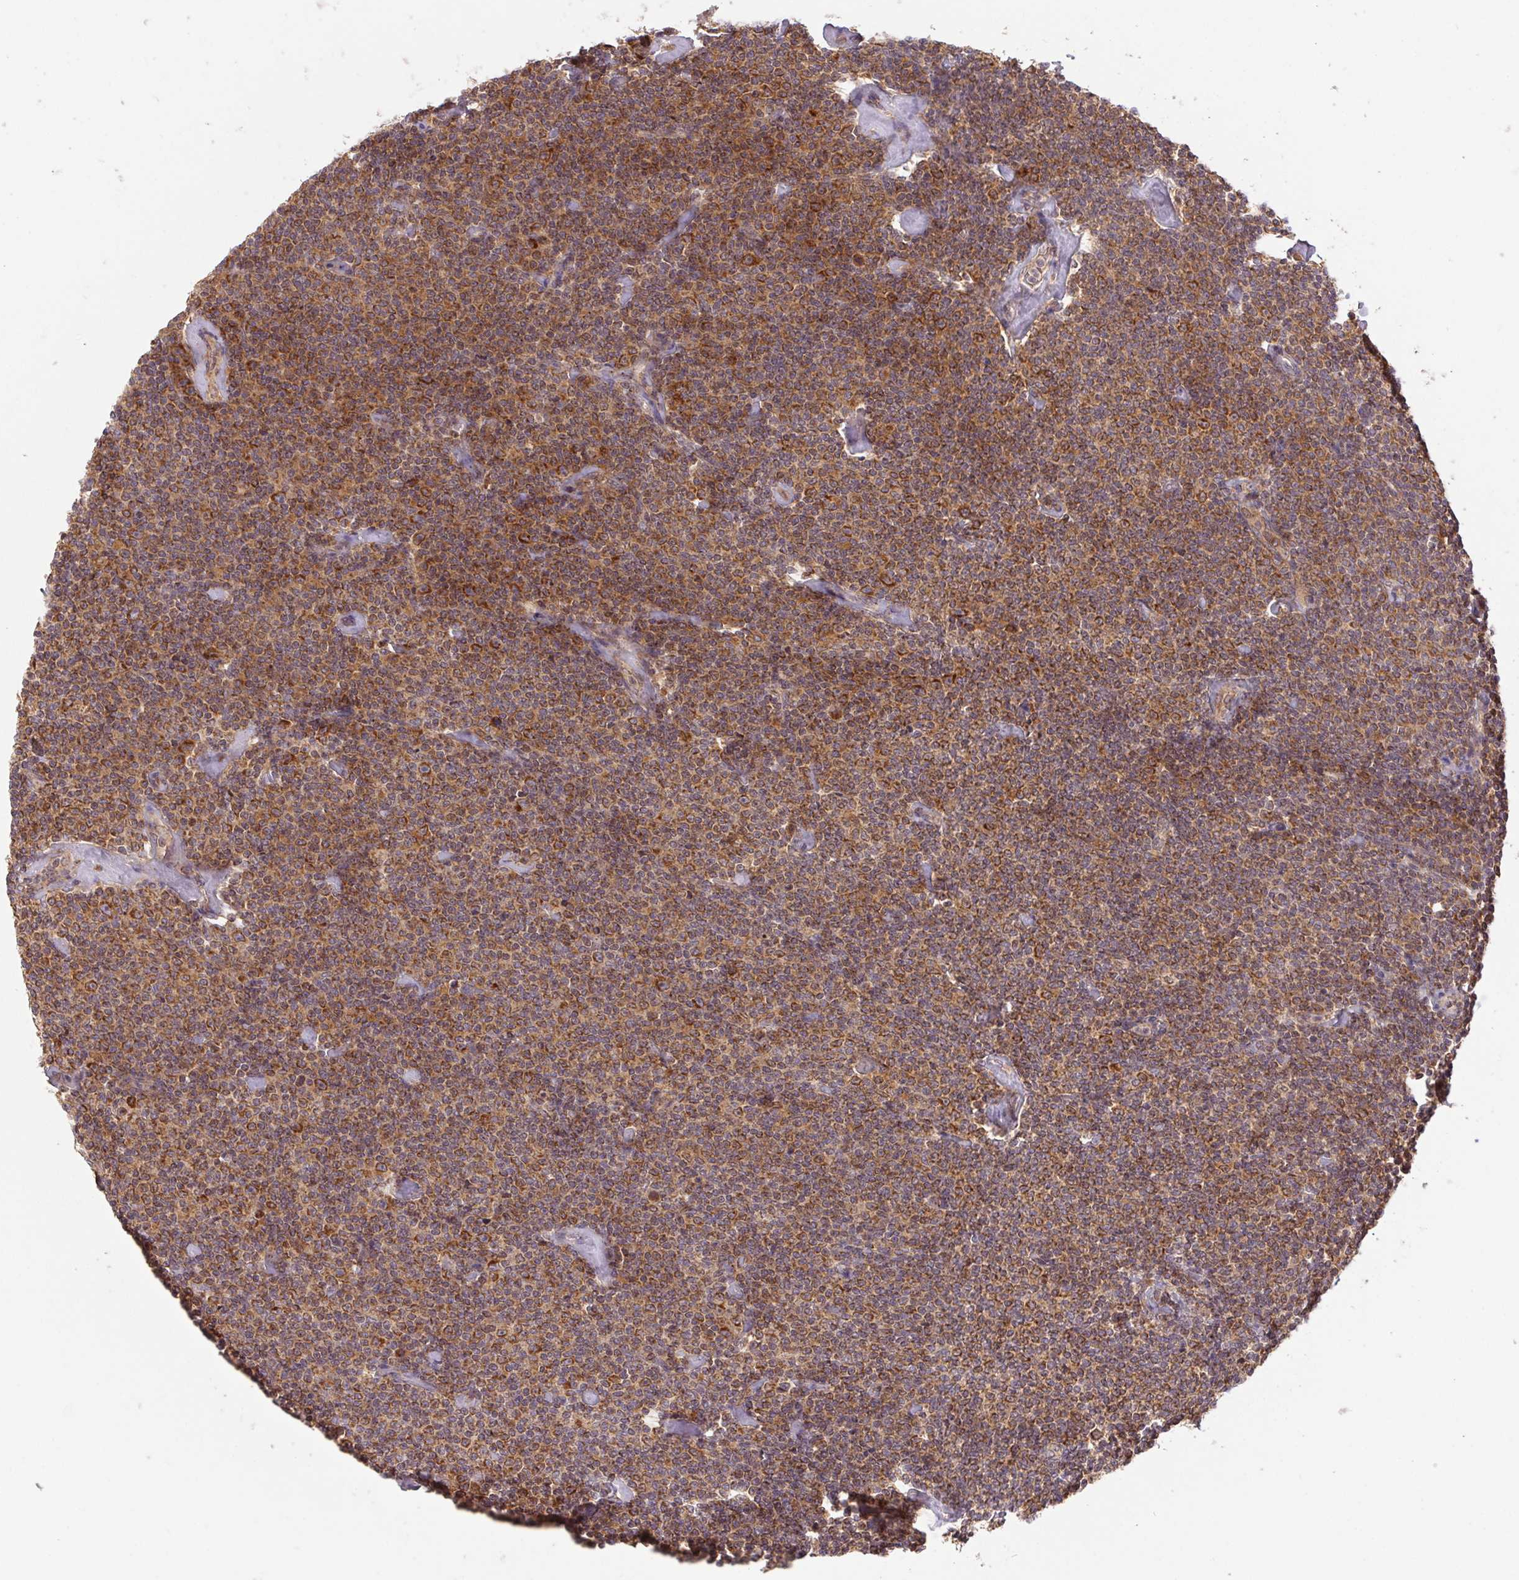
{"staining": {"intensity": "moderate", "quantity": ">75%", "location": "cytoplasmic/membranous"}, "tissue": "lymphoma", "cell_type": "Tumor cells", "image_type": "cancer", "snomed": [{"axis": "morphology", "description": "Malignant lymphoma, non-Hodgkin's type, Low grade"}, {"axis": "topography", "description": "Lymph node"}], "caption": "This is a photomicrograph of immunohistochemistry (IHC) staining of lymphoma, which shows moderate positivity in the cytoplasmic/membranous of tumor cells.", "gene": "MTHFD1", "patient": {"sex": "male", "age": 81}}